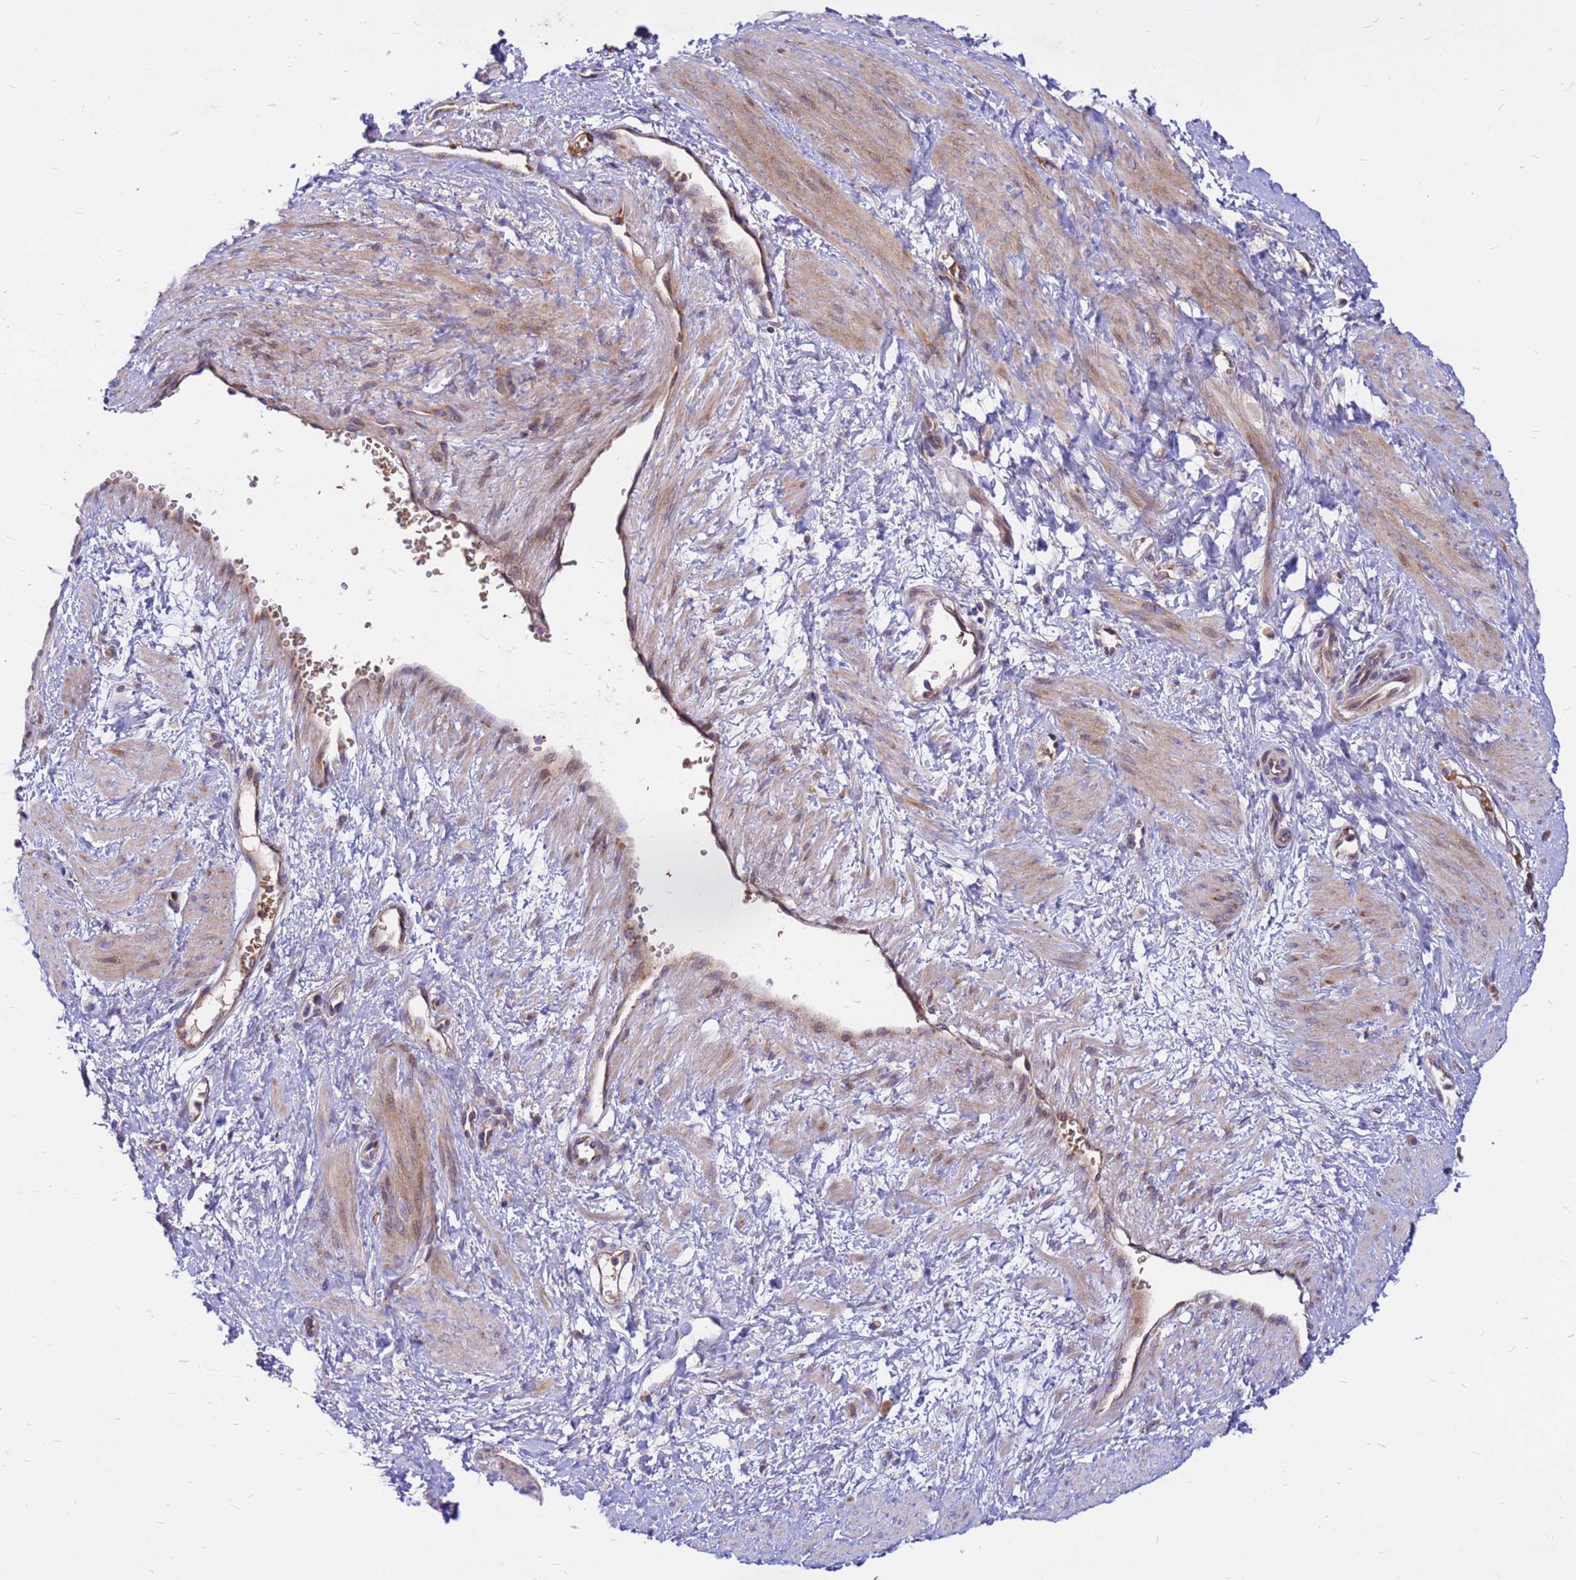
{"staining": {"intensity": "weak", "quantity": "<25%", "location": "cytoplasmic/membranous,nuclear"}, "tissue": "smooth muscle", "cell_type": "Smooth muscle cells", "image_type": "normal", "snomed": [{"axis": "morphology", "description": "Normal tissue, NOS"}, {"axis": "topography", "description": "Smooth muscle"}, {"axis": "topography", "description": "Uterus"}], "caption": "Immunohistochemistry micrograph of unremarkable smooth muscle: smooth muscle stained with DAB (3,3'-diaminobenzidine) reveals no significant protein staining in smooth muscle cells. The staining is performed using DAB brown chromogen with nuclei counter-stained in using hematoxylin.", "gene": "ZNF669", "patient": {"sex": "female", "age": 39}}